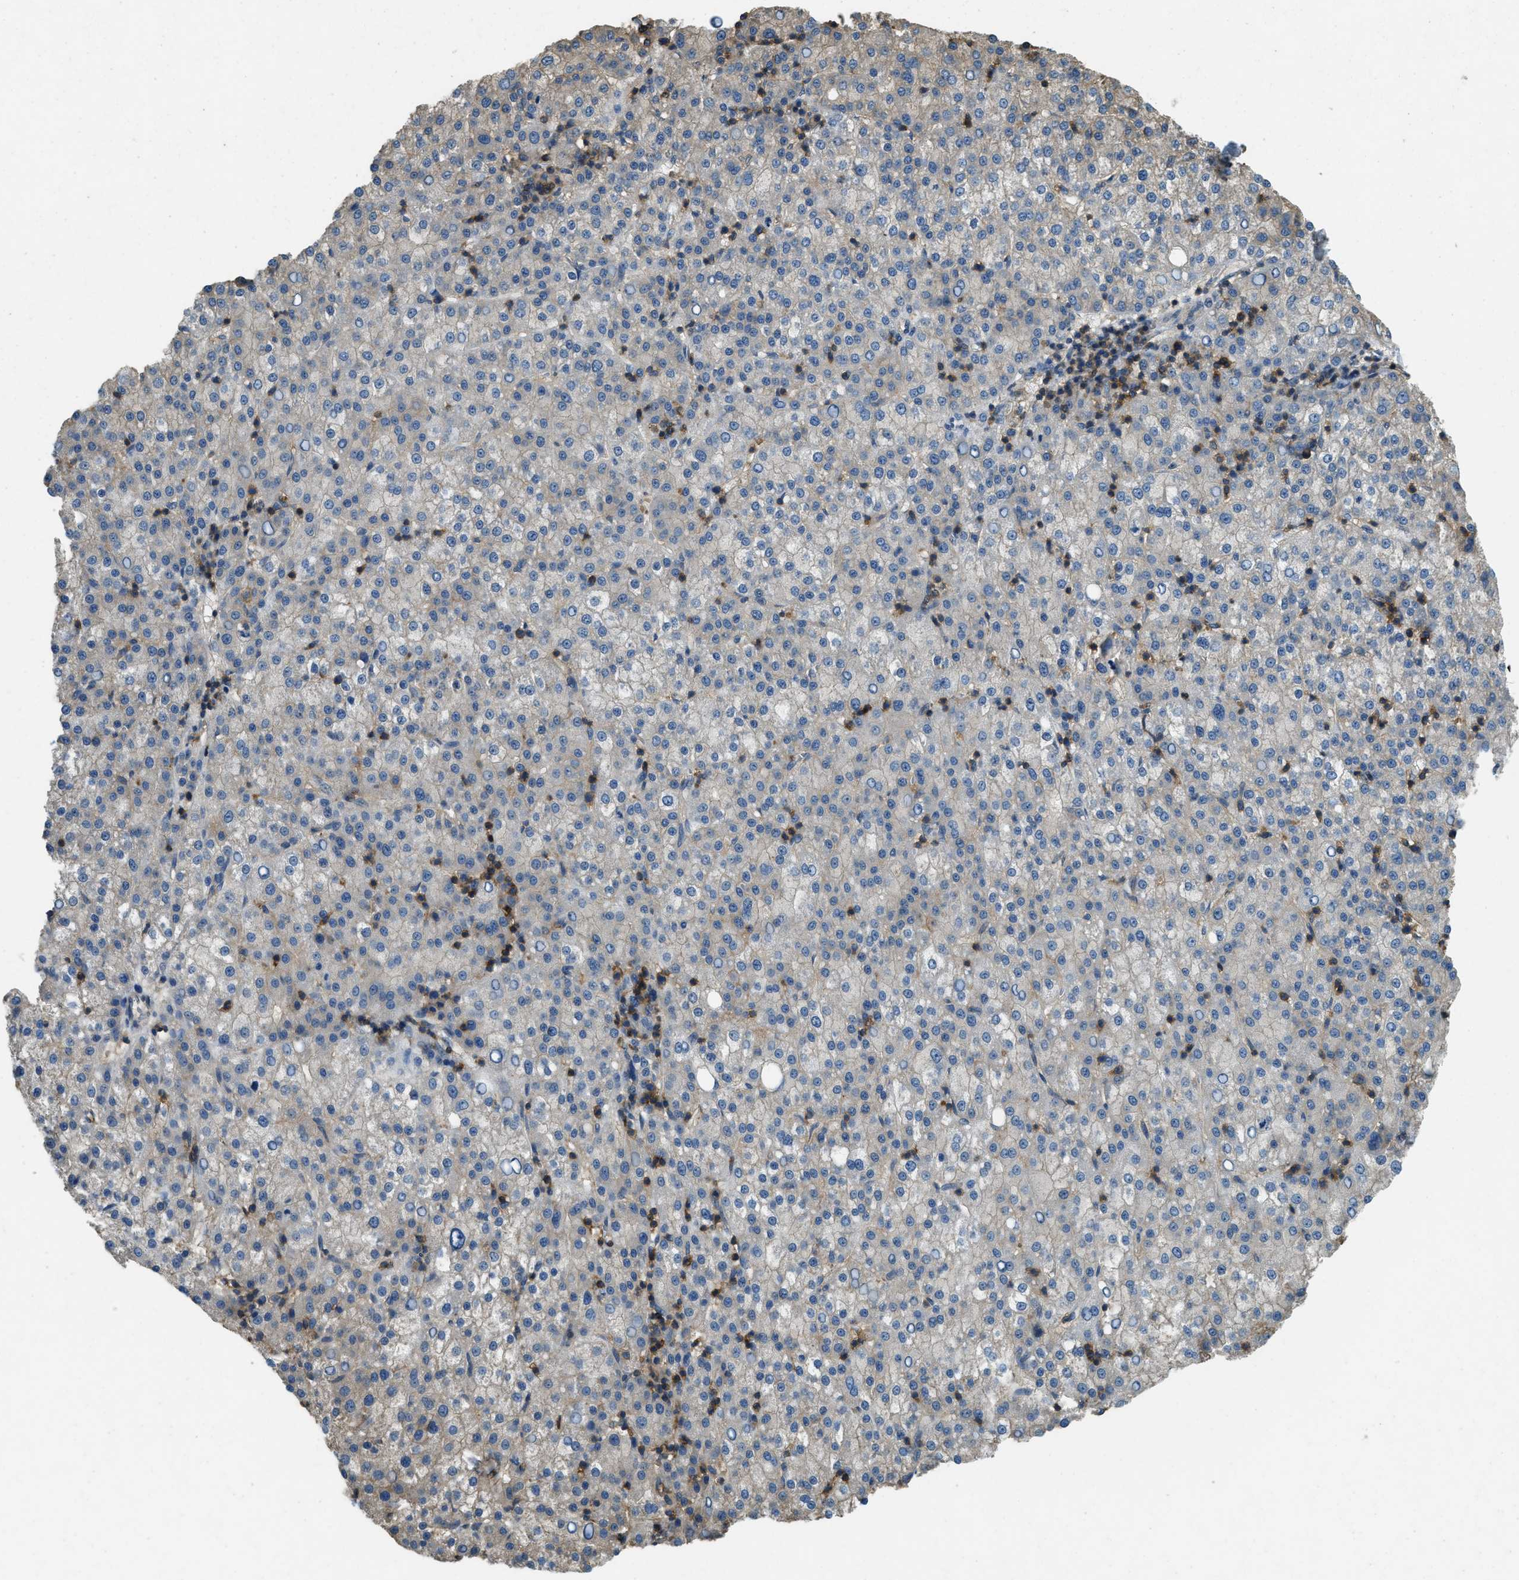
{"staining": {"intensity": "negative", "quantity": "none", "location": "none"}, "tissue": "liver cancer", "cell_type": "Tumor cells", "image_type": "cancer", "snomed": [{"axis": "morphology", "description": "Carcinoma, Hepatocellular, NOS"}, {"axis": "topography", "description": "Liver"}], "caption": "Human hepatocellular carcinoma (liver) stained for a protein using immunohistochemistry (IHC) shows no positivity in tumor cells.", "gene": "ATP8B1", "patient": {"sex": "female", "age": 58}}